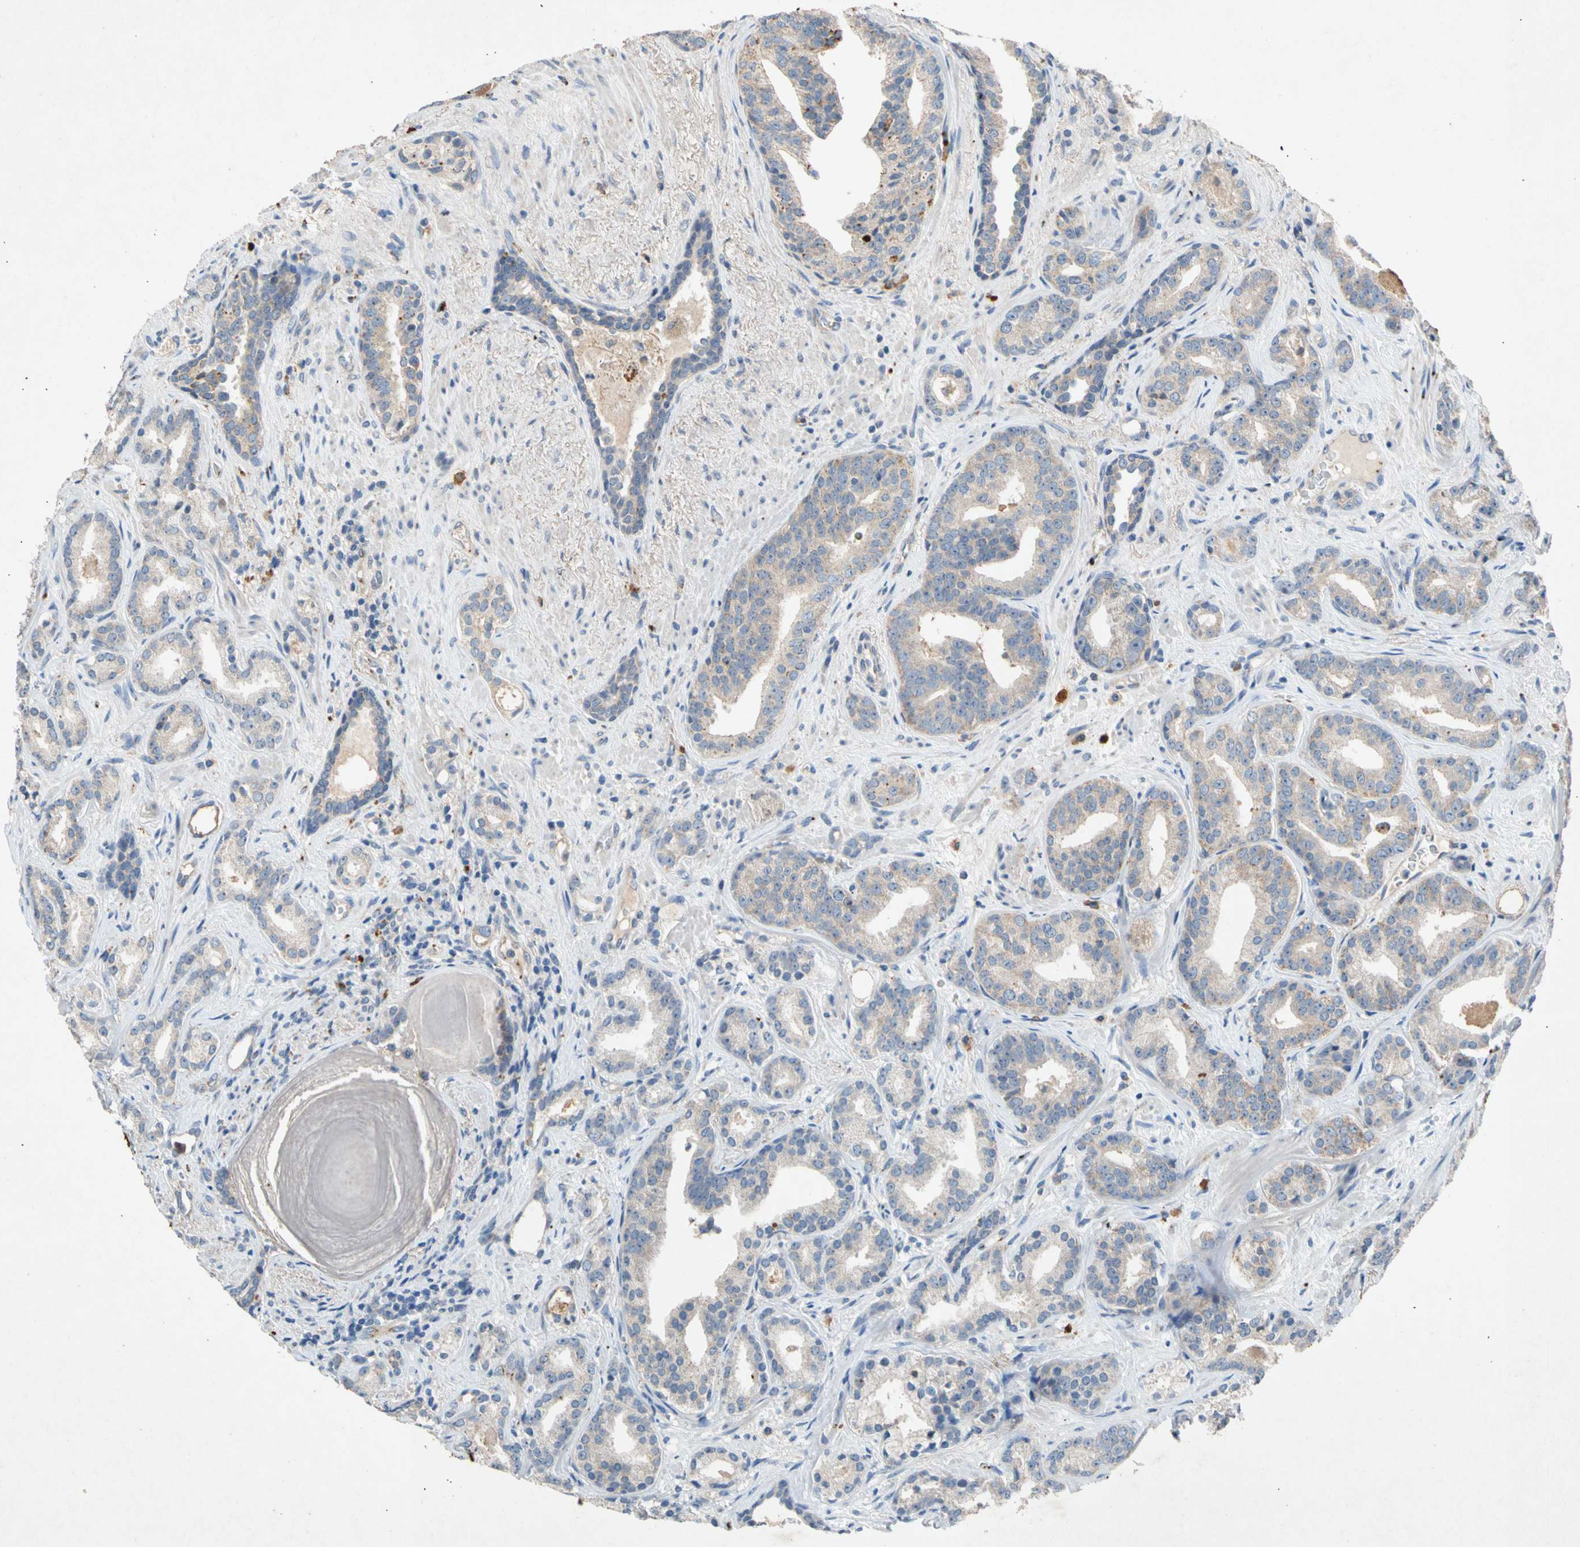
{"staining": {"intensity": "weak", "quantity": ">75%", "location": "cytoplasmic/membranous"}, "tissue": "prostate cancer", "cell_type": "Tumor cells", "image_type": "cancer", "snomed": [{"axis": "morphology", "description": "Adenocarcinoma, Low grade"}, {"axis": "topography", "description": "Prostate"}], "caption": "Prostate adenocarcinoma (low-grade) stained with DAB (3,3'-diaminobenzidine) immunohistochemistry reveals low levels of weak cytoplasmic/membranous expression in about >75% of tumor cells.", "gene": "GASK1B", "patient": {"sex": "male", "age": 63}}